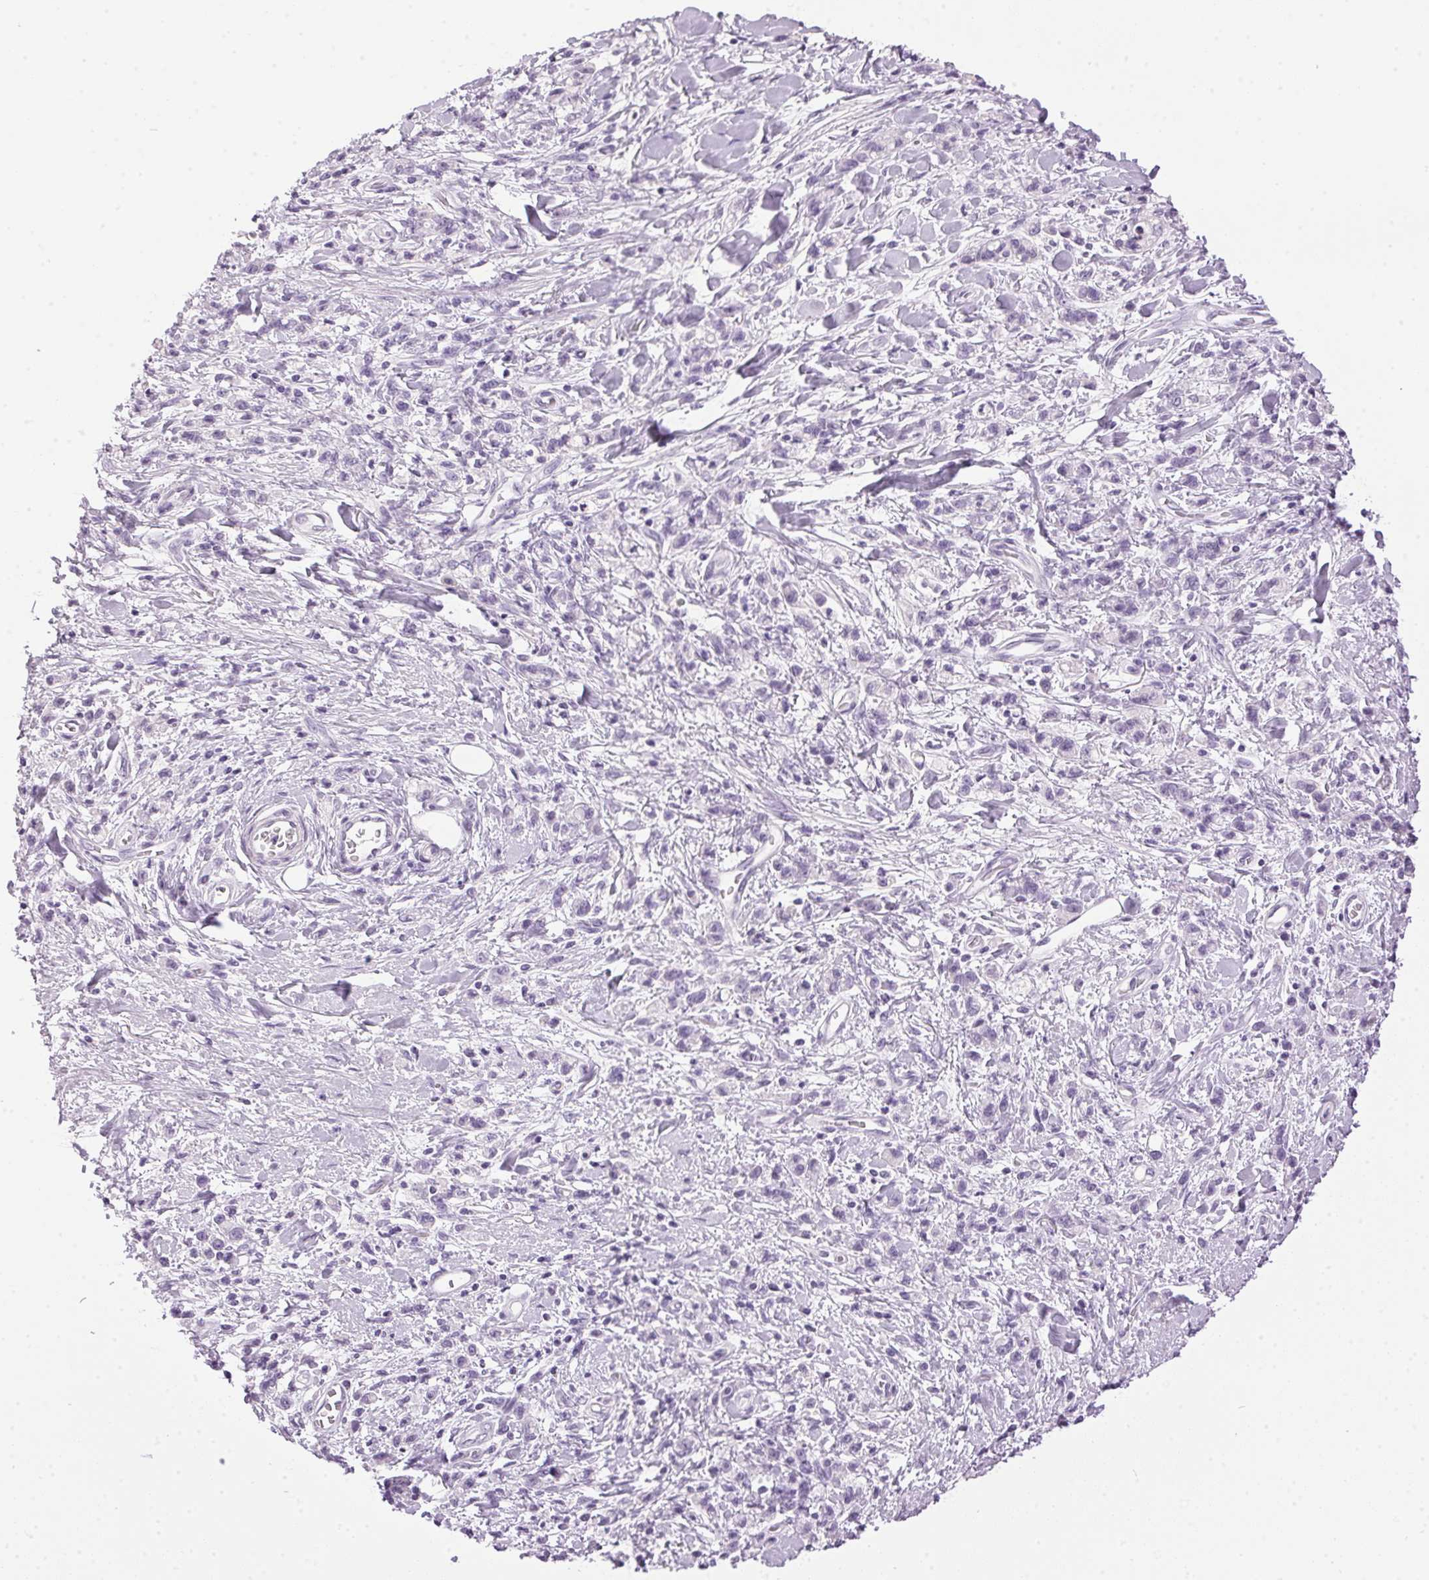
{"staining": {"intensity": "negative", "quantity": "none", "location": "none"}, "tissue": "stomach cancer", "cell_type": "Tumor cells", "image_type": "cancer", "snomed": [{"axis": "morphology", "description": "Adenocarcinoma, NOS"}, {"axis": "topography", "description": "Stomach"}], "caption": "IHC image of human stomach cancer (adenocarcinoma) stained for a protein (brown), which displays no expression in tumor cells.", "gene": "SP7", "patient": {"sex": "male", "age": 77}}